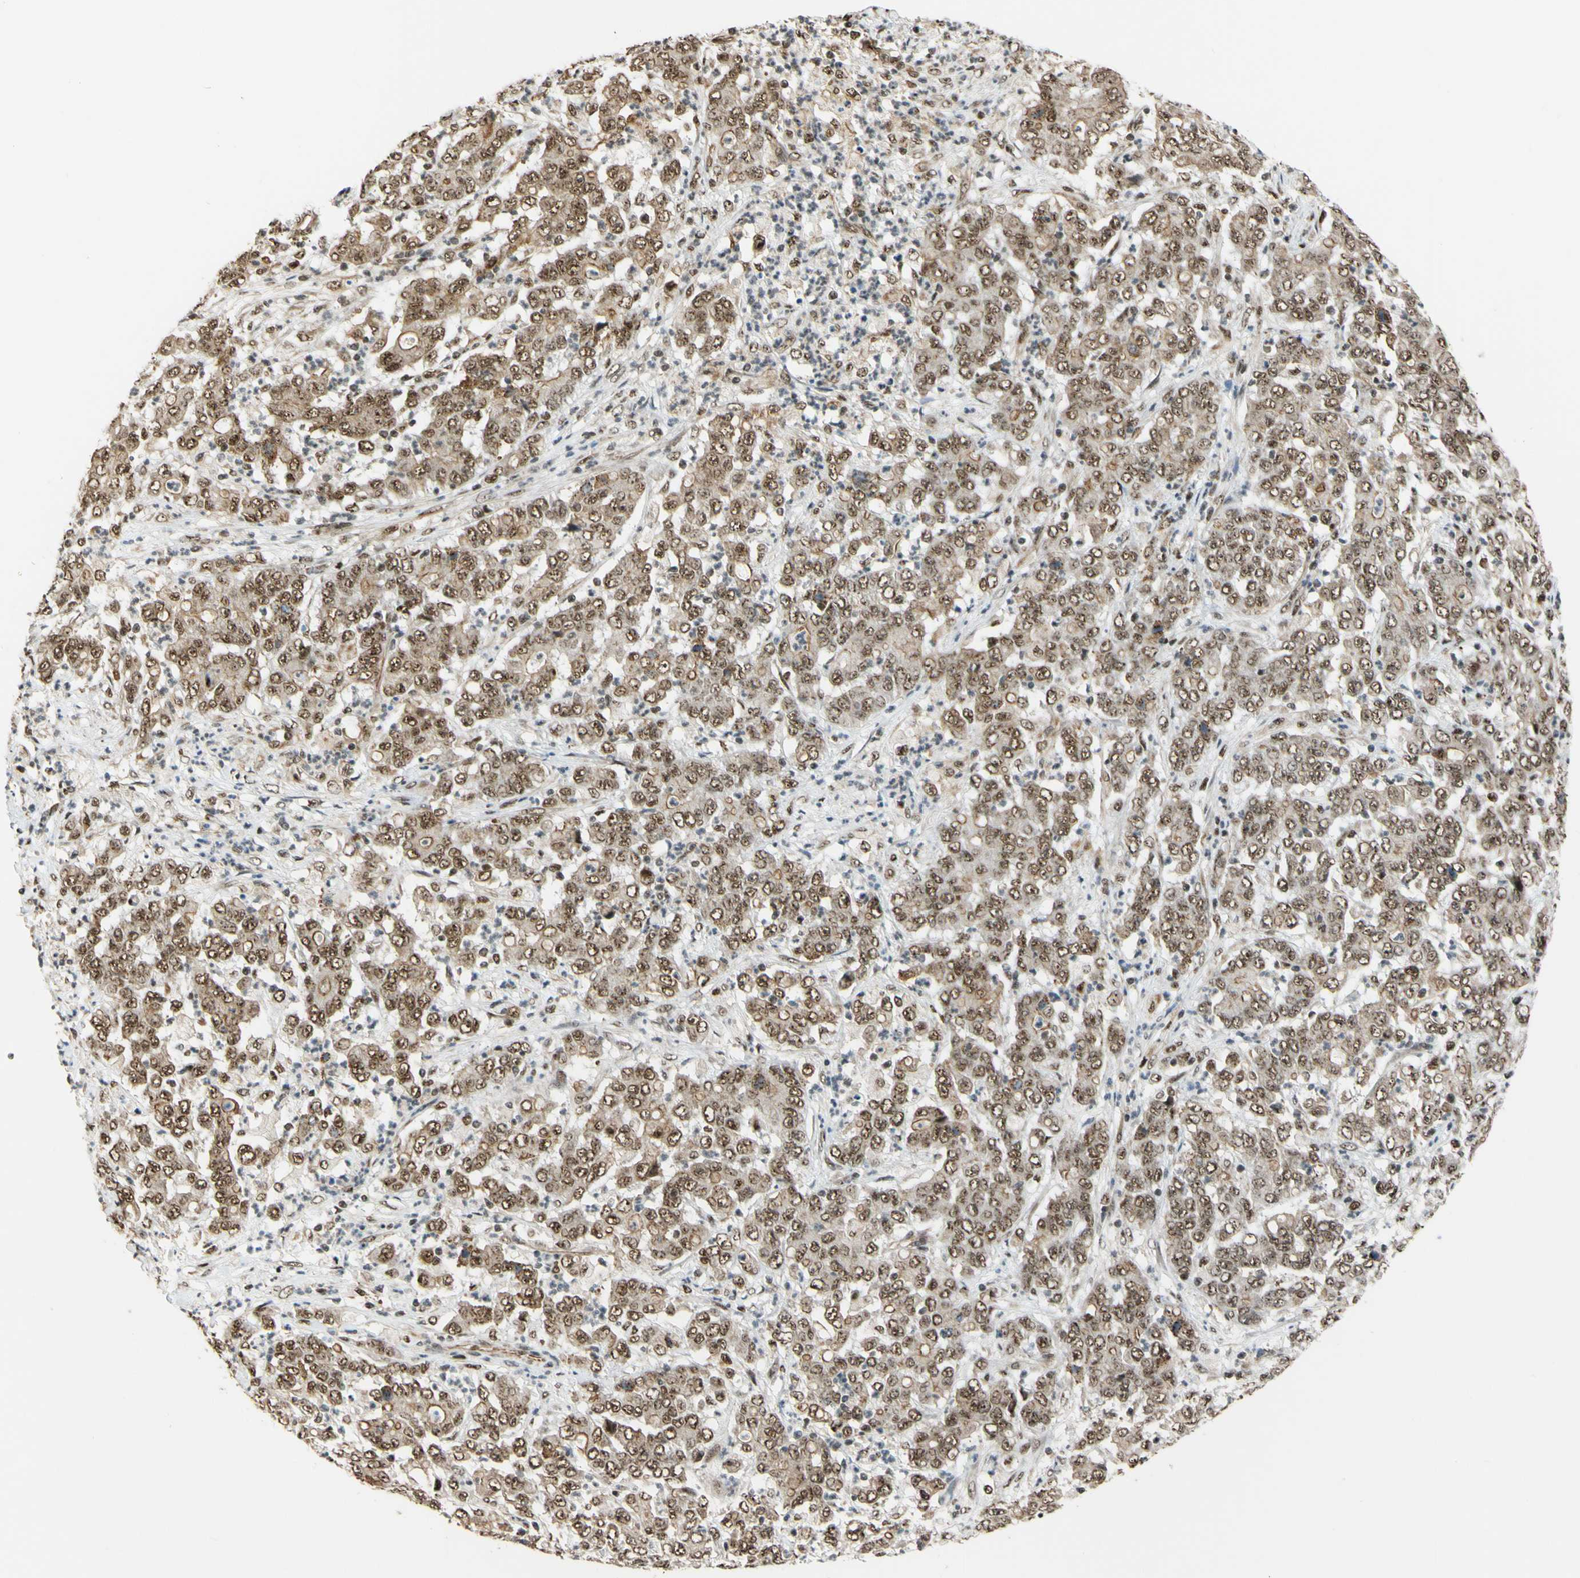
{"staining": {"intensity": "moderate", "quantity": ">75%", "location": "nuclear"}, "tissue": "stomach cancer", "cell_type": "Tumor cells", "image_type": "cancer", "snomed": [{"axis": "morphology", "description": "Adenocarcinoma, NOS"}, {"axis": "topography", "description": "Stomach, lower"}], "caption": "IHC image of neoplastic tissue: stomach adenocarcinoma stained using immunohistochemistry (IHC) shows medium levels of moderate protein expression localized specifically in the nuclear of tumor cells, appearing as a nuclear brown color.", "gene": "SAP18", "patient": {"sex": "female", "age": 71}}